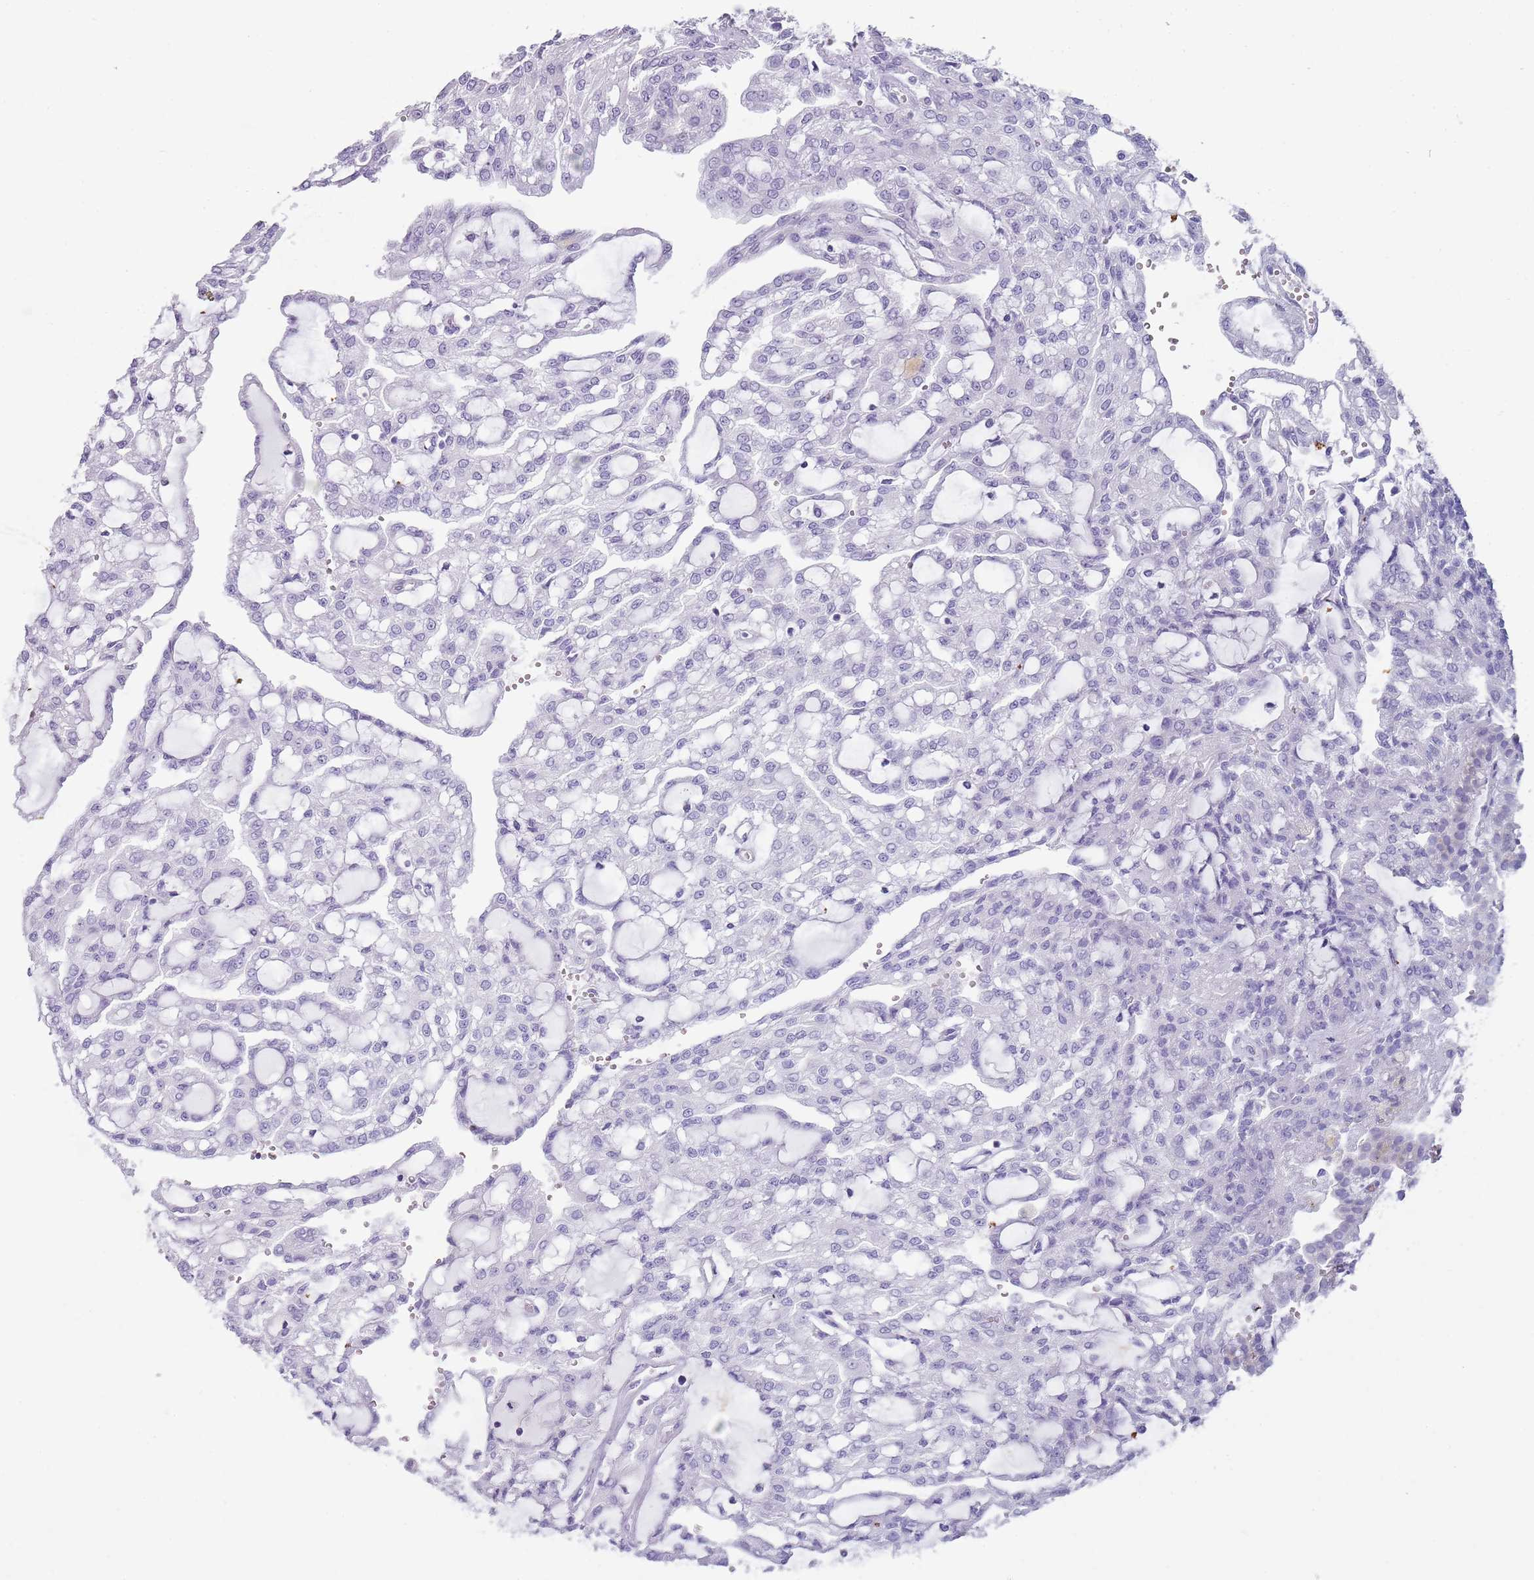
{"staining": {"intensity": "negative", "quantity": "none", "location": "none"}, "tissue": "renal cancer", "cell_type": "Tumor cells", "image_type": "cancer", "snomed": [{"axis": "morphology", "description": "Adenocarcinoma, NOS"}, {"axis": "topography", "description": "Kidney"}], "caption": "This is a micrograph of immunohistochemistry staining of renal cancer (adenocarcinoma), which shows no staining in tumor cells. The staining was performed using DAB (3,3'-diaminobenzidine) to visualize the protein expression in brown, while the nuclei were stained in blue with hematoxylin (Magnification: 20x).", "gene": "NBPF20", "patient": {"sex": "male", "age": 63}}